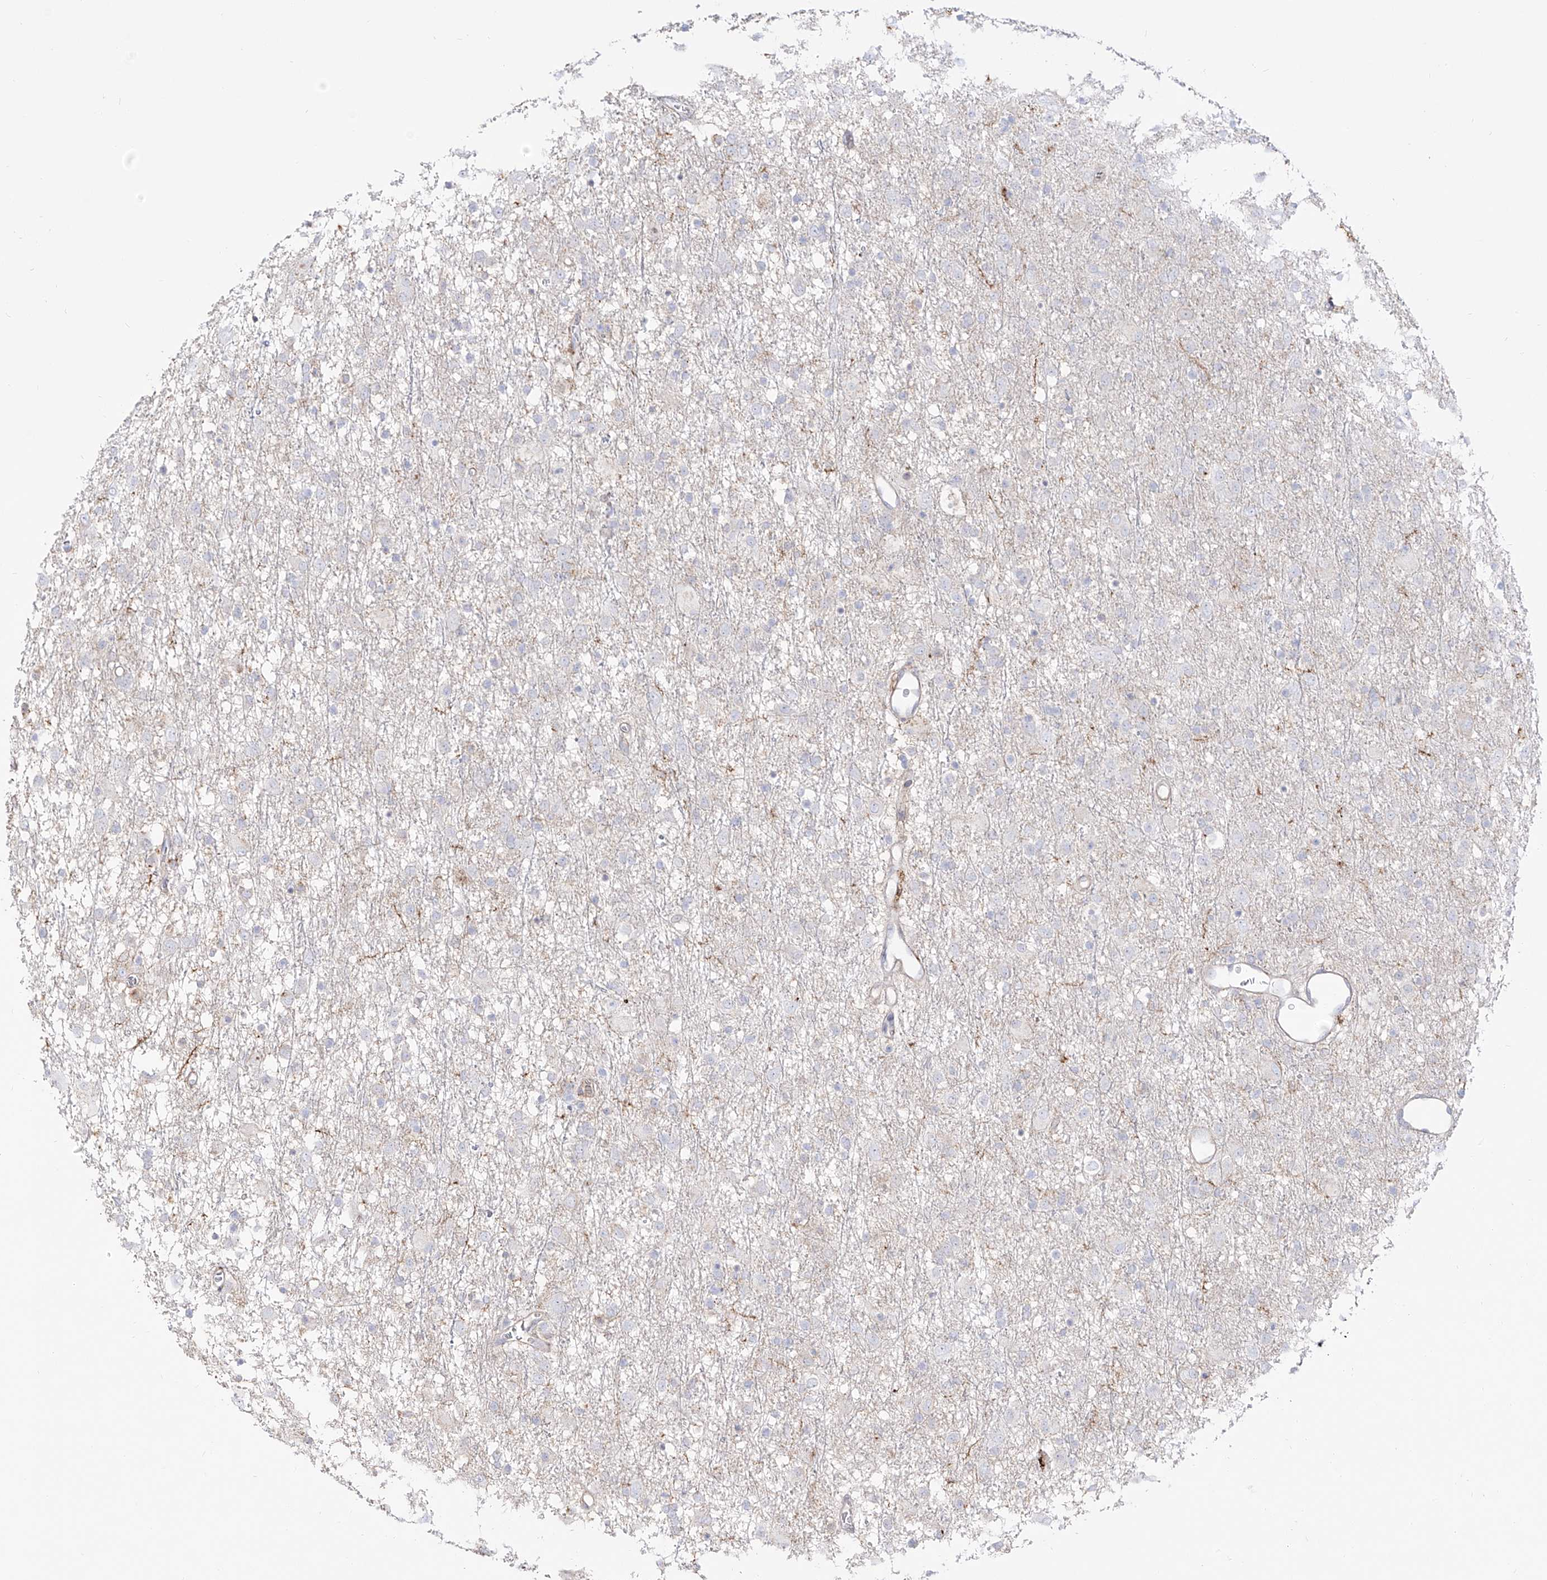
{"staining": {"intensity": "negative", "quantity": "none", "location": "none"}, "tissue": "glioma", "cell_type": "Tumor cells", "image_type": "cancer", "snomed": [{"axis": "morphology", "description": "Glioma, malignant, Low grade"}, {"axis": "topography", "description": "Brain"}], "caption": "DAB immunohistochemical staining of human glioma shows no significant expression in tumor cells.", "gene": "ZGRF1", "patient": {"sex": "male", "age": 65}}